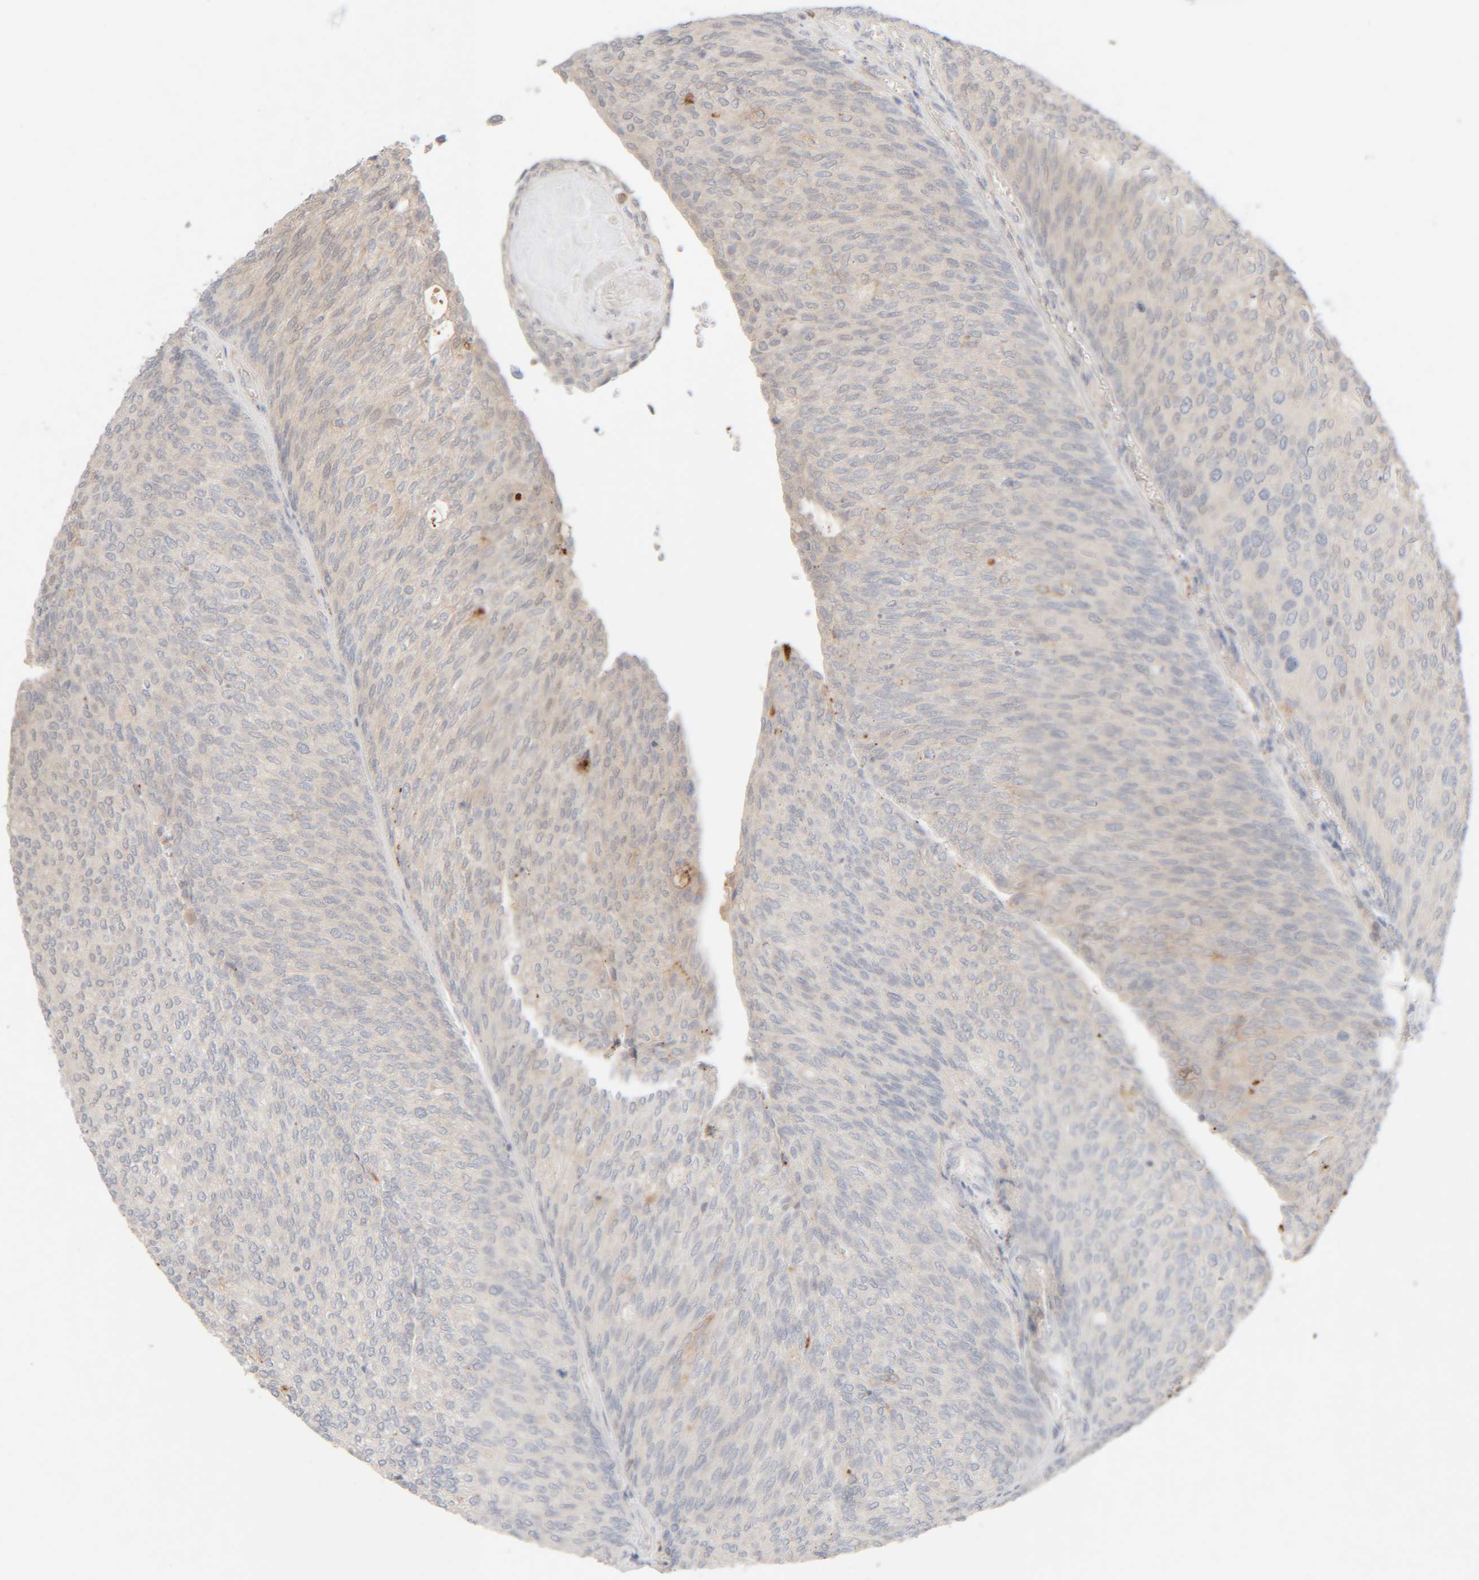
{"staining": {"intensity": "weak", "quantity": "<25%", "location": "cytoplasmic/membranous"}, "tissue": "urothelial cancer", "cell_type": "Tumor cells", "image_type": "cancer", "snomed": [{"axis": "morphology", "description": "Urothelial carcinoma, Low grade"}, {"axis": "topography", "description": "Urinary bladder"}], "caption": "Immunohistochemistry (IHC) image of neoplastic tissue: human urothelial cancer stained with DAB (3,3'-diaminobenzidine) demonstrates no significant protein expression in tumor cells.", "gene": "CHKA", "patient": {"sex": "female", "age": 79}}